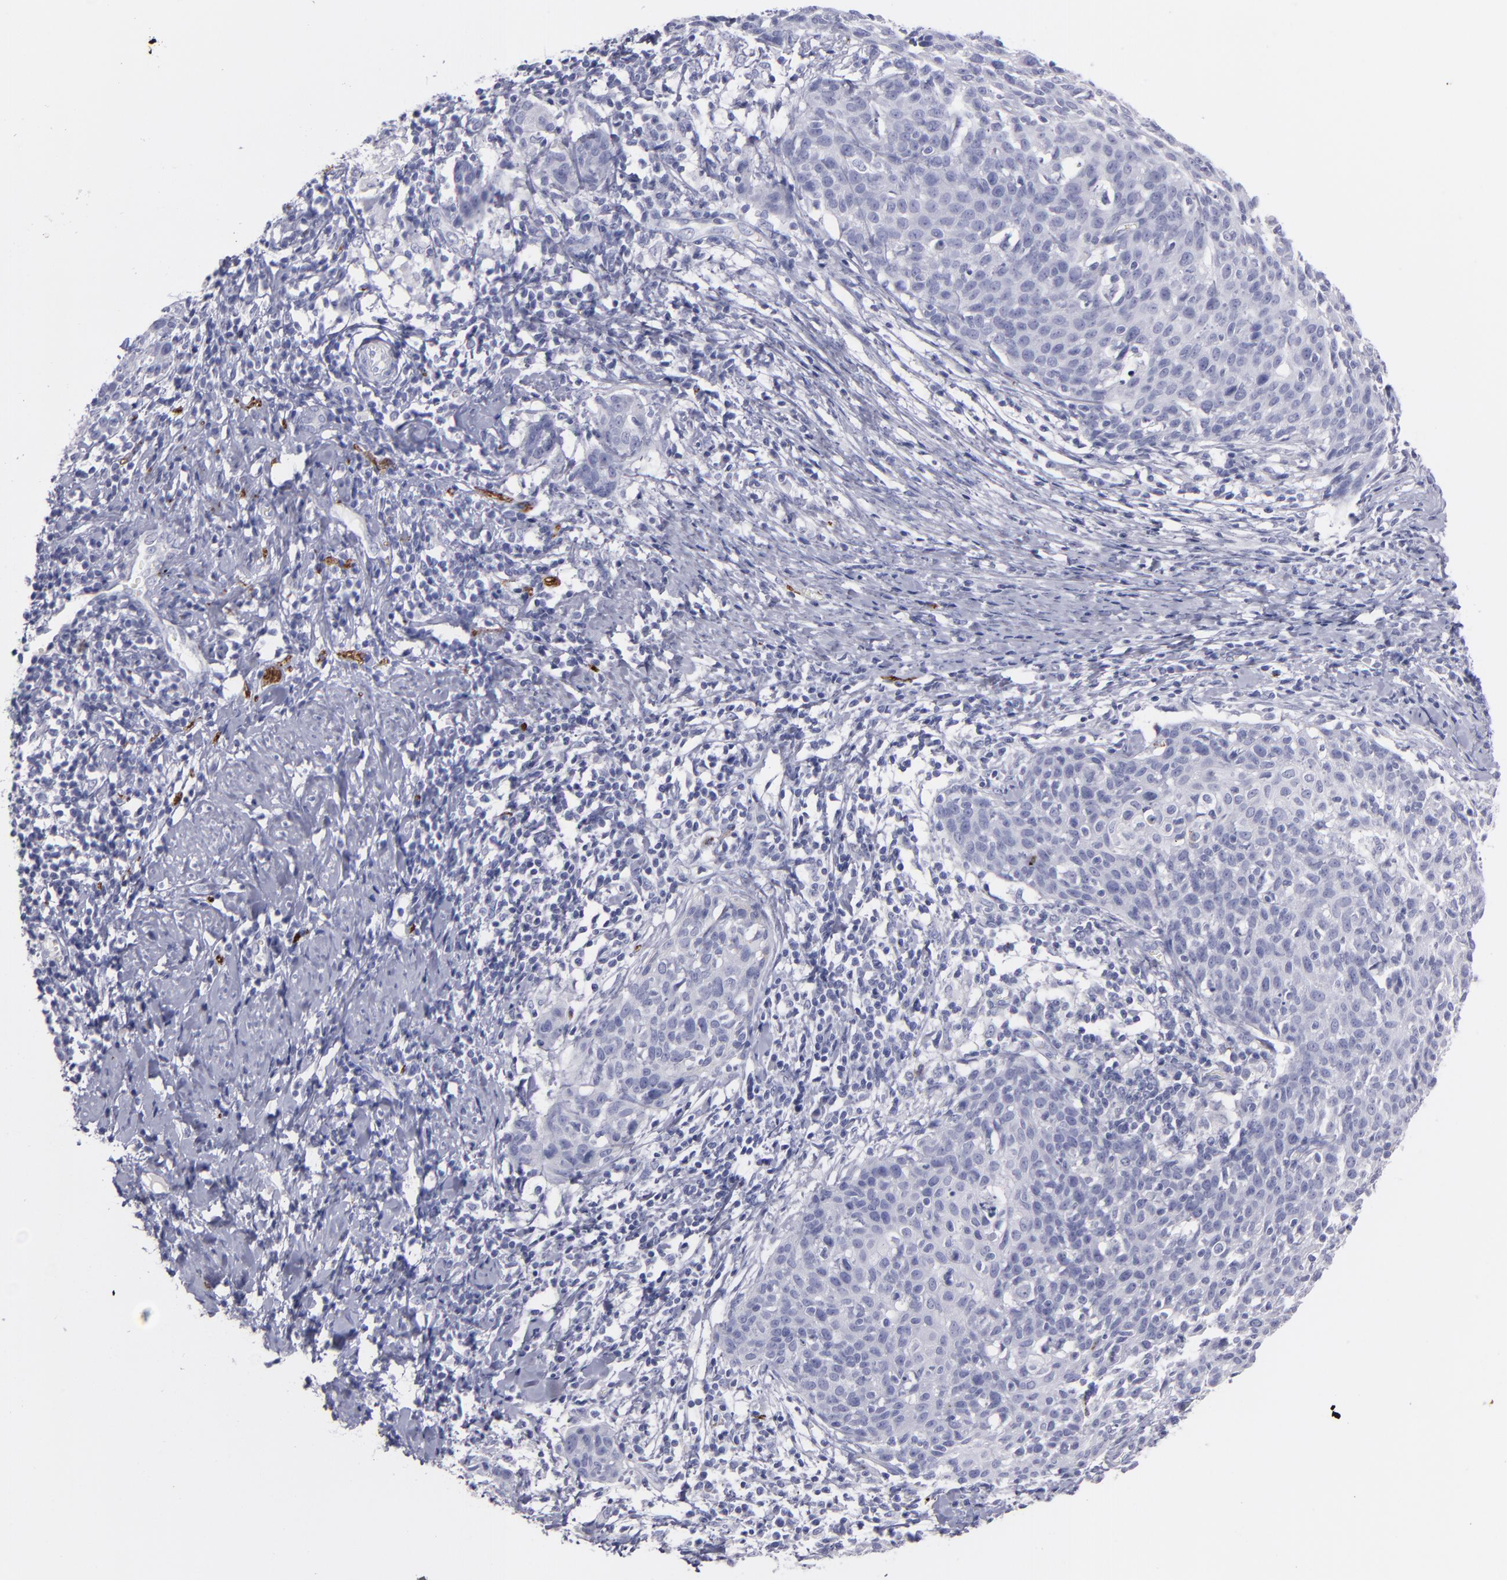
{"staining": {"intensity": "negative", "quantity": "none", "location": "none"}, "tissue": "cervical cancer", "cell_type": "Tumor cells", "image_type": "cancer", "snomed": [{"axis": "morphology", "description": "Squamous cell carcinoma, NOS"}, {"axis": "topography", "description": "Cervix"}], "caption": "This is a image of immunohistochemistry staining of cervical cancer (squamous cell carcinoma), which shows no staining in tumor cells.", "gene": "SNAP25", "patient": {"sex": "female", "age": 38}}